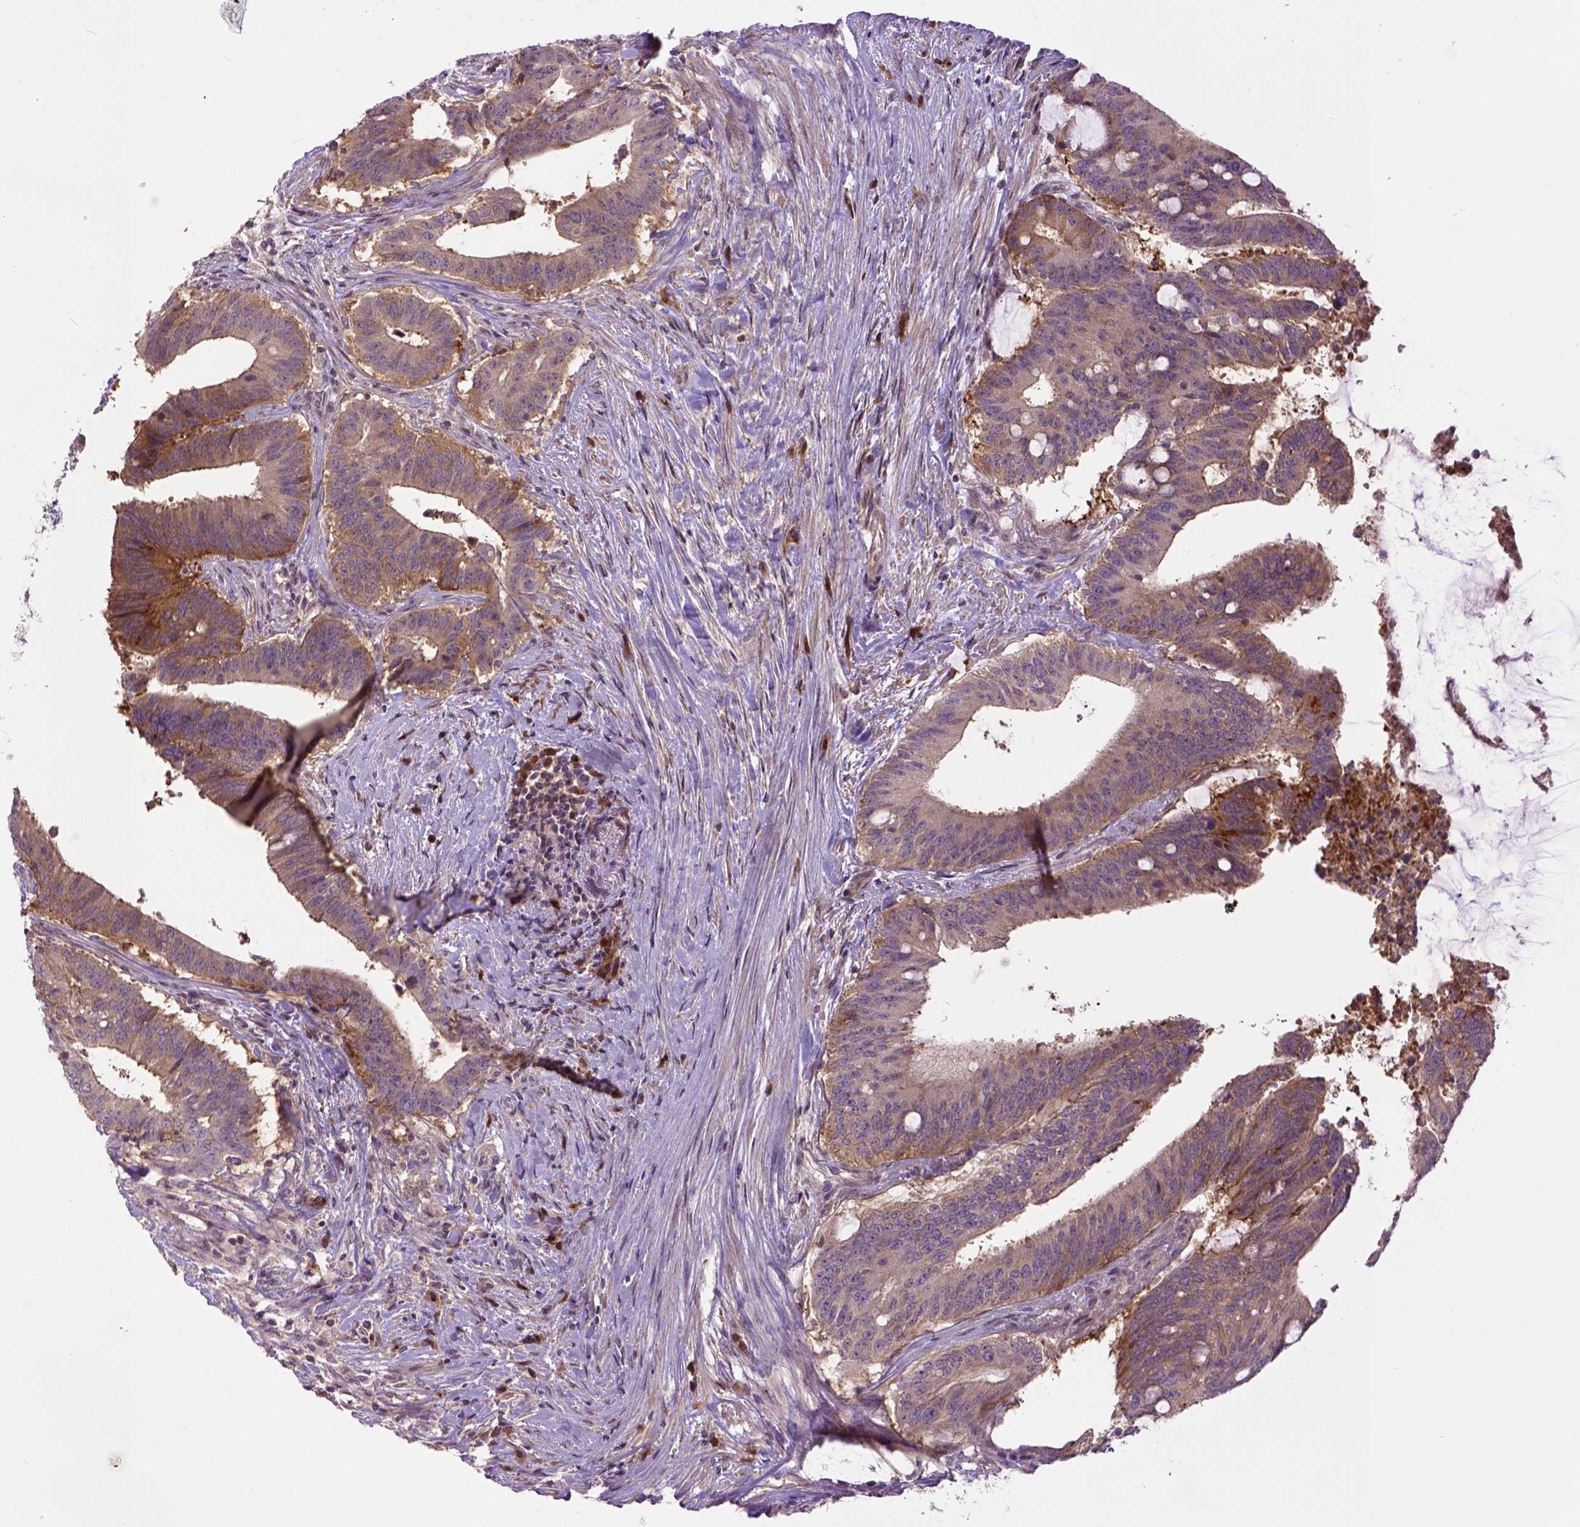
{"staining": {"intensity": "moderate", "quantity": ">75%", "location": "cytoplasmic/membranous"}, "tissue": "colorectal cancer", "cell_type": "Tumor cells", "image_type": "cancer", "snomed": [{"axis": "morphology", "description": "Adenocarcinoma, NOS"}, {"axis": "topography", "description": "Colon"}], "caption": "A brown stain highlights moderate cytoplasmic/membranous positivity of a protein in human colorectal cancer (adenocarcinoma) tumor cells. (DAB (3,3'-diaminobenzidine) IHC, brown staining for protein, blue staining for nuclei).", "gene": "CPNE1", "patient": {"sex": "female", "age": 43}}